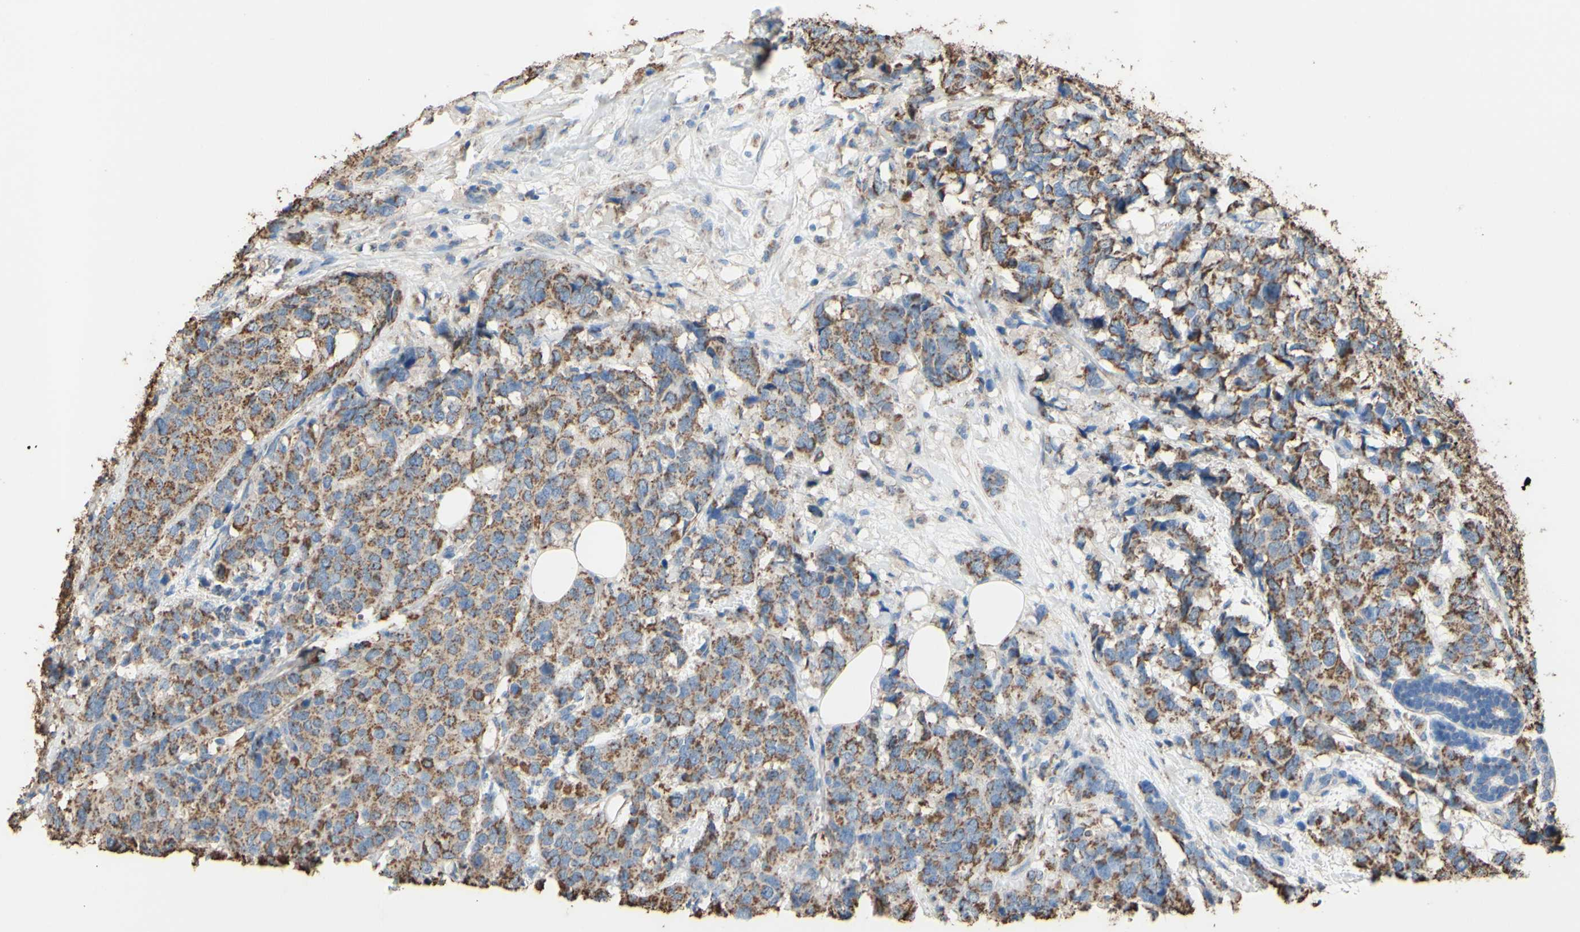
{"staining": {"intensity": "moderate", "quantity": "25%-75%", "location": "cytoplasmic/membranous"}, "tissue": "breast cancer", "cell_type": "Tumor cells", "image_type": "cancer", "snomed": [{"axis": "morphology", "description": "Lobular carcinoma"}, {"axis": "topography", "description": "Breast"}], "caption": "Immunohistochemistry photomicrograph of neoplastic tissue: human breast cancer stained using immunohistochemistry (IHC) demonstrates medium levels of moderate protein expression localized specifically in the cytoplasmic/membranous of tumor cells, appearing as a cytoplasmic/membranous brown color.", "gene": "CMKLR2", "patient": {"sex": "female", "age": 59}}